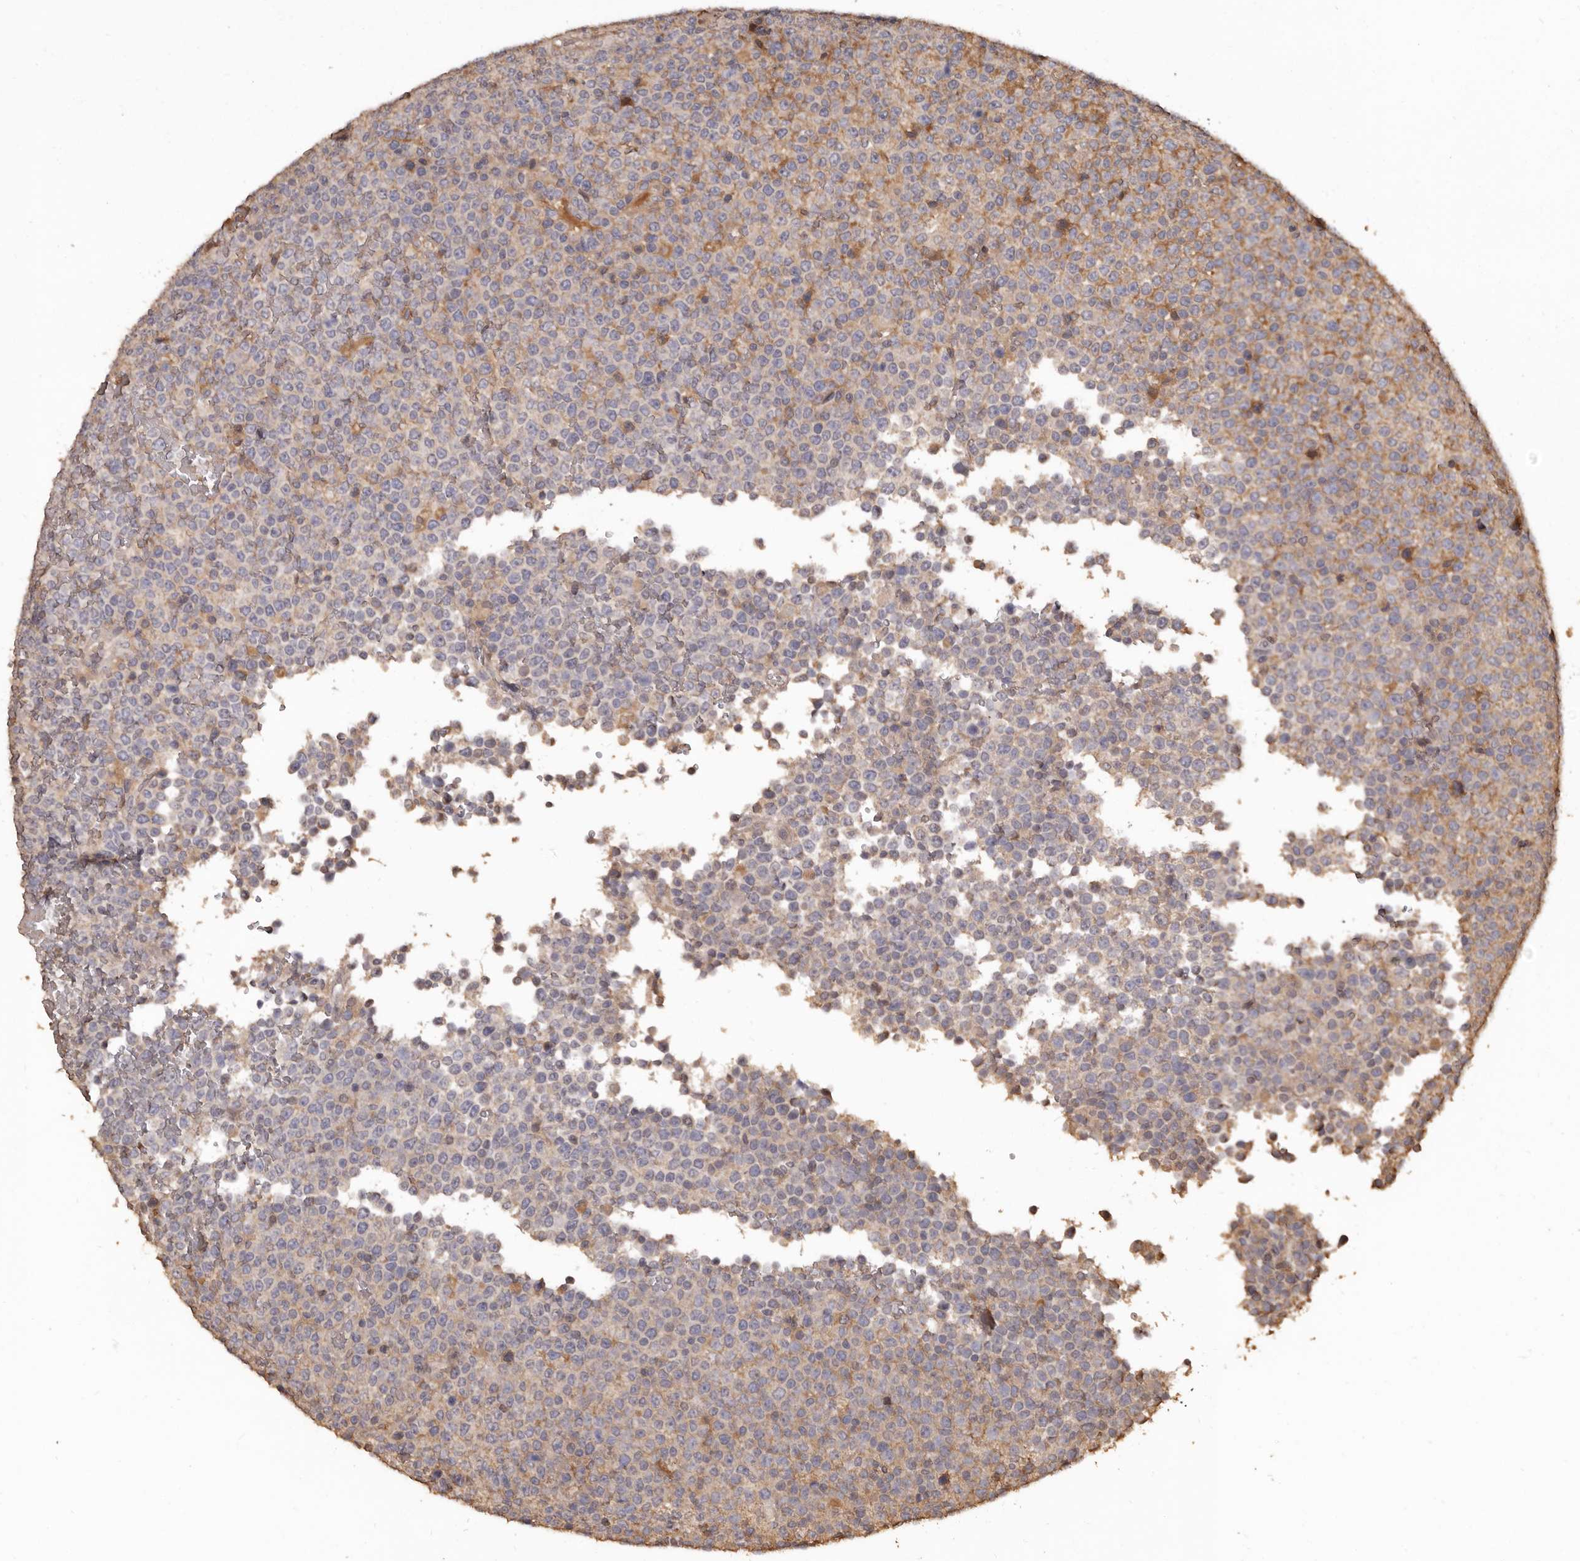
{"staining": {"intensity": "weak", "quantity": "25%-75%", "location": "cytoplasmic/membranous"}, "tissue": "lymphoma", "cell_type": "Tumor cells", "image_type": "cancer", "snomed": [{"axis": "morphology", "description": "Malignant lymphoma, non-Hodgkin's type, High grade"}, {"axis": "topography", "description": "Lymph node"}], "caption": "A low amount of weak cytoplasmic/membranous expression is seen in approximately 25%-75% of tumor cells in malignant lymphoma, non-Hodgkin's type (high-grade) tissue.", "gene": "INAVA", "patient": {"sex": "male", "age": 13}}